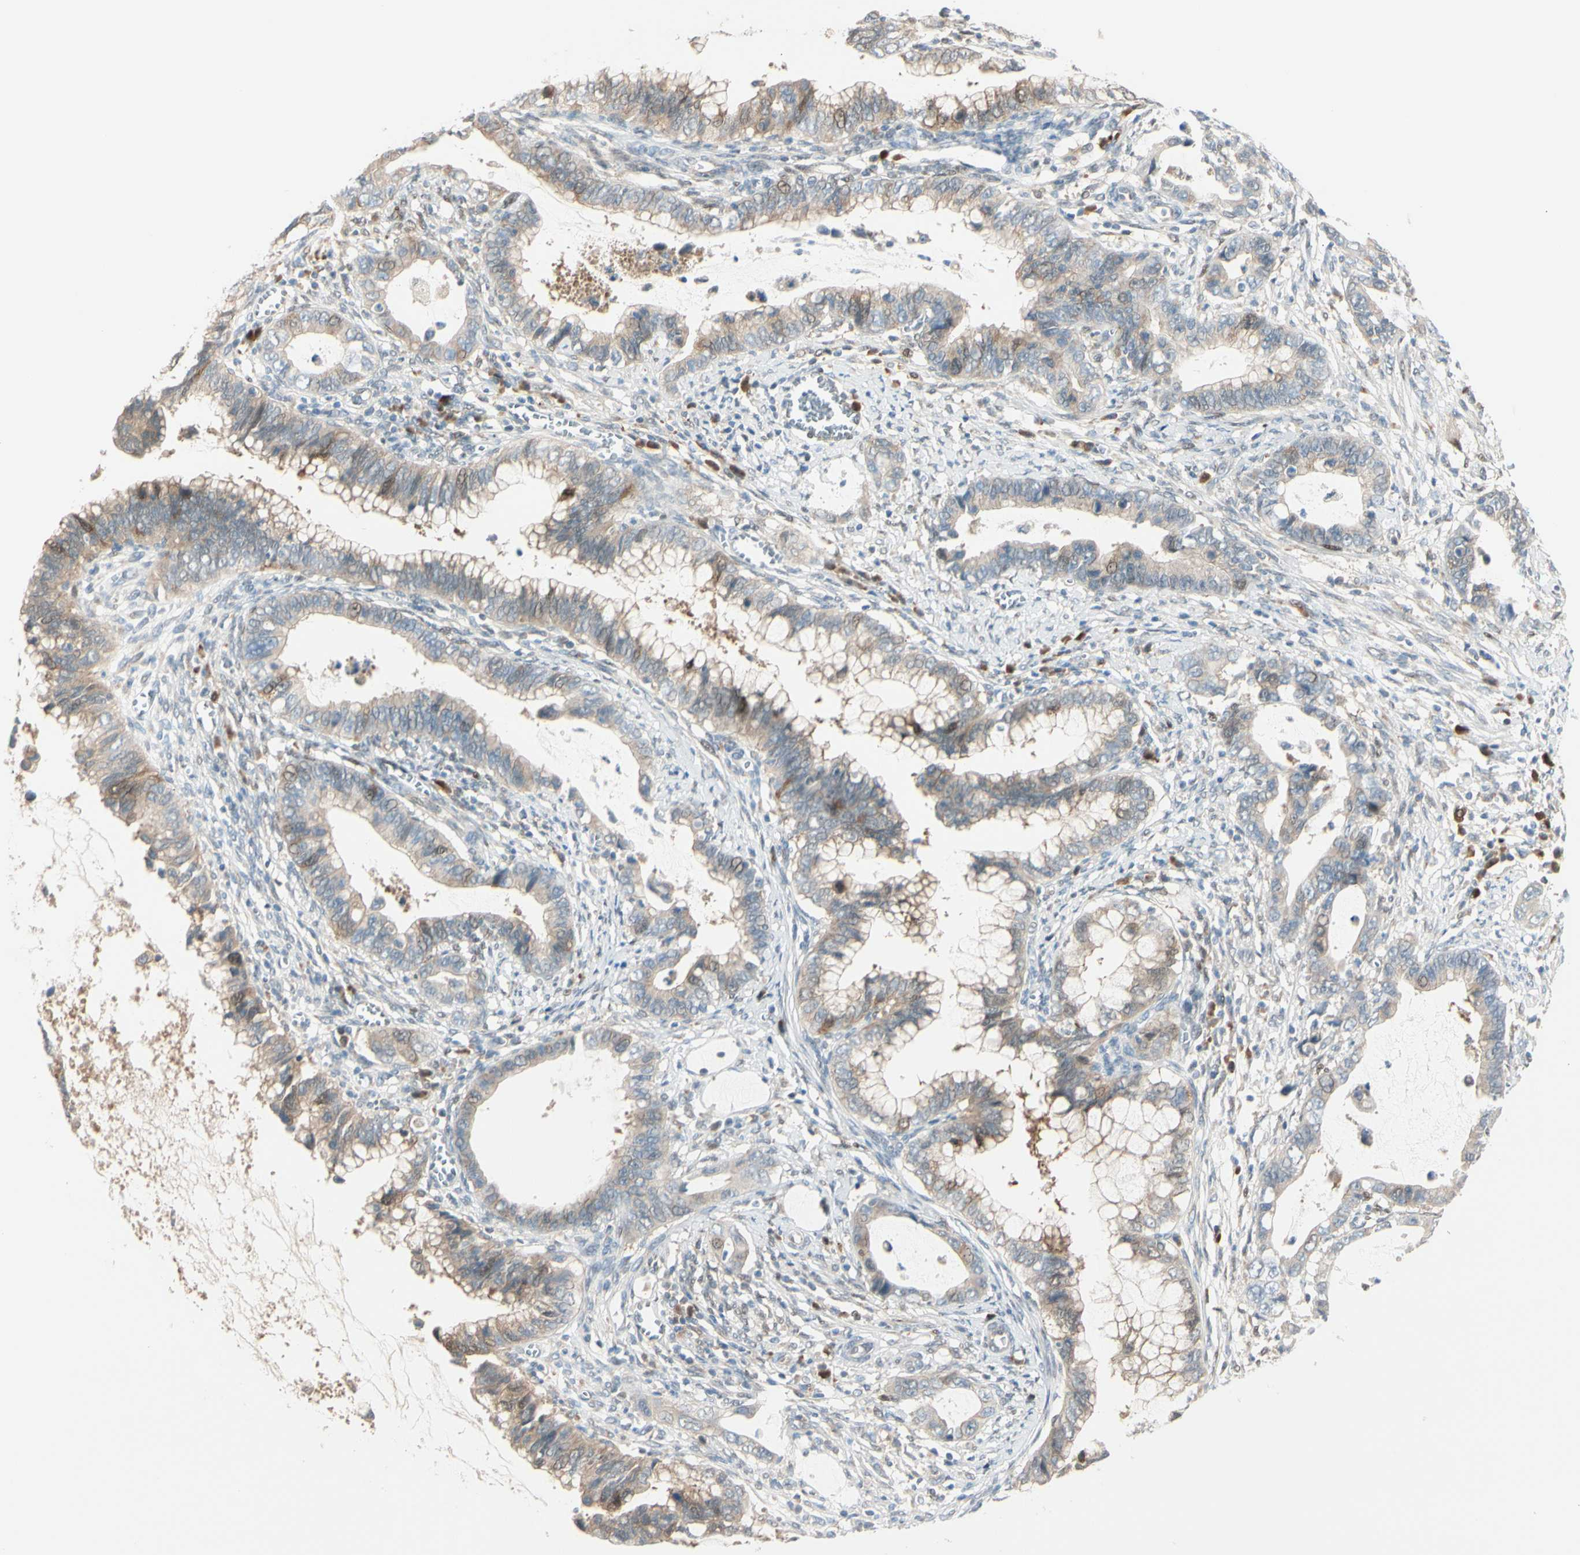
{"staining": {"intensity": "weak", "quantity": ">75%", "location": "cytoplasmic/membranous"}, "tissue": "cervical cancer", "cell_type": "Tumor cells", "image_type": "cancer", "snomed": [{"axis": "morphology", "description": "Adenocarcinoma, NOS"}, {"axis": "topography", "description": "Cervix"}], "caption": "IHC (DAB (3,3'-diaminobenzidine)) staining of human cervical cancer demonstrates weak cytoplasmic/membranous protein expression in approximately >75% of tumor cells.", "gene": "PTTG1", "patient": {"sex": "female", "age": 44}}